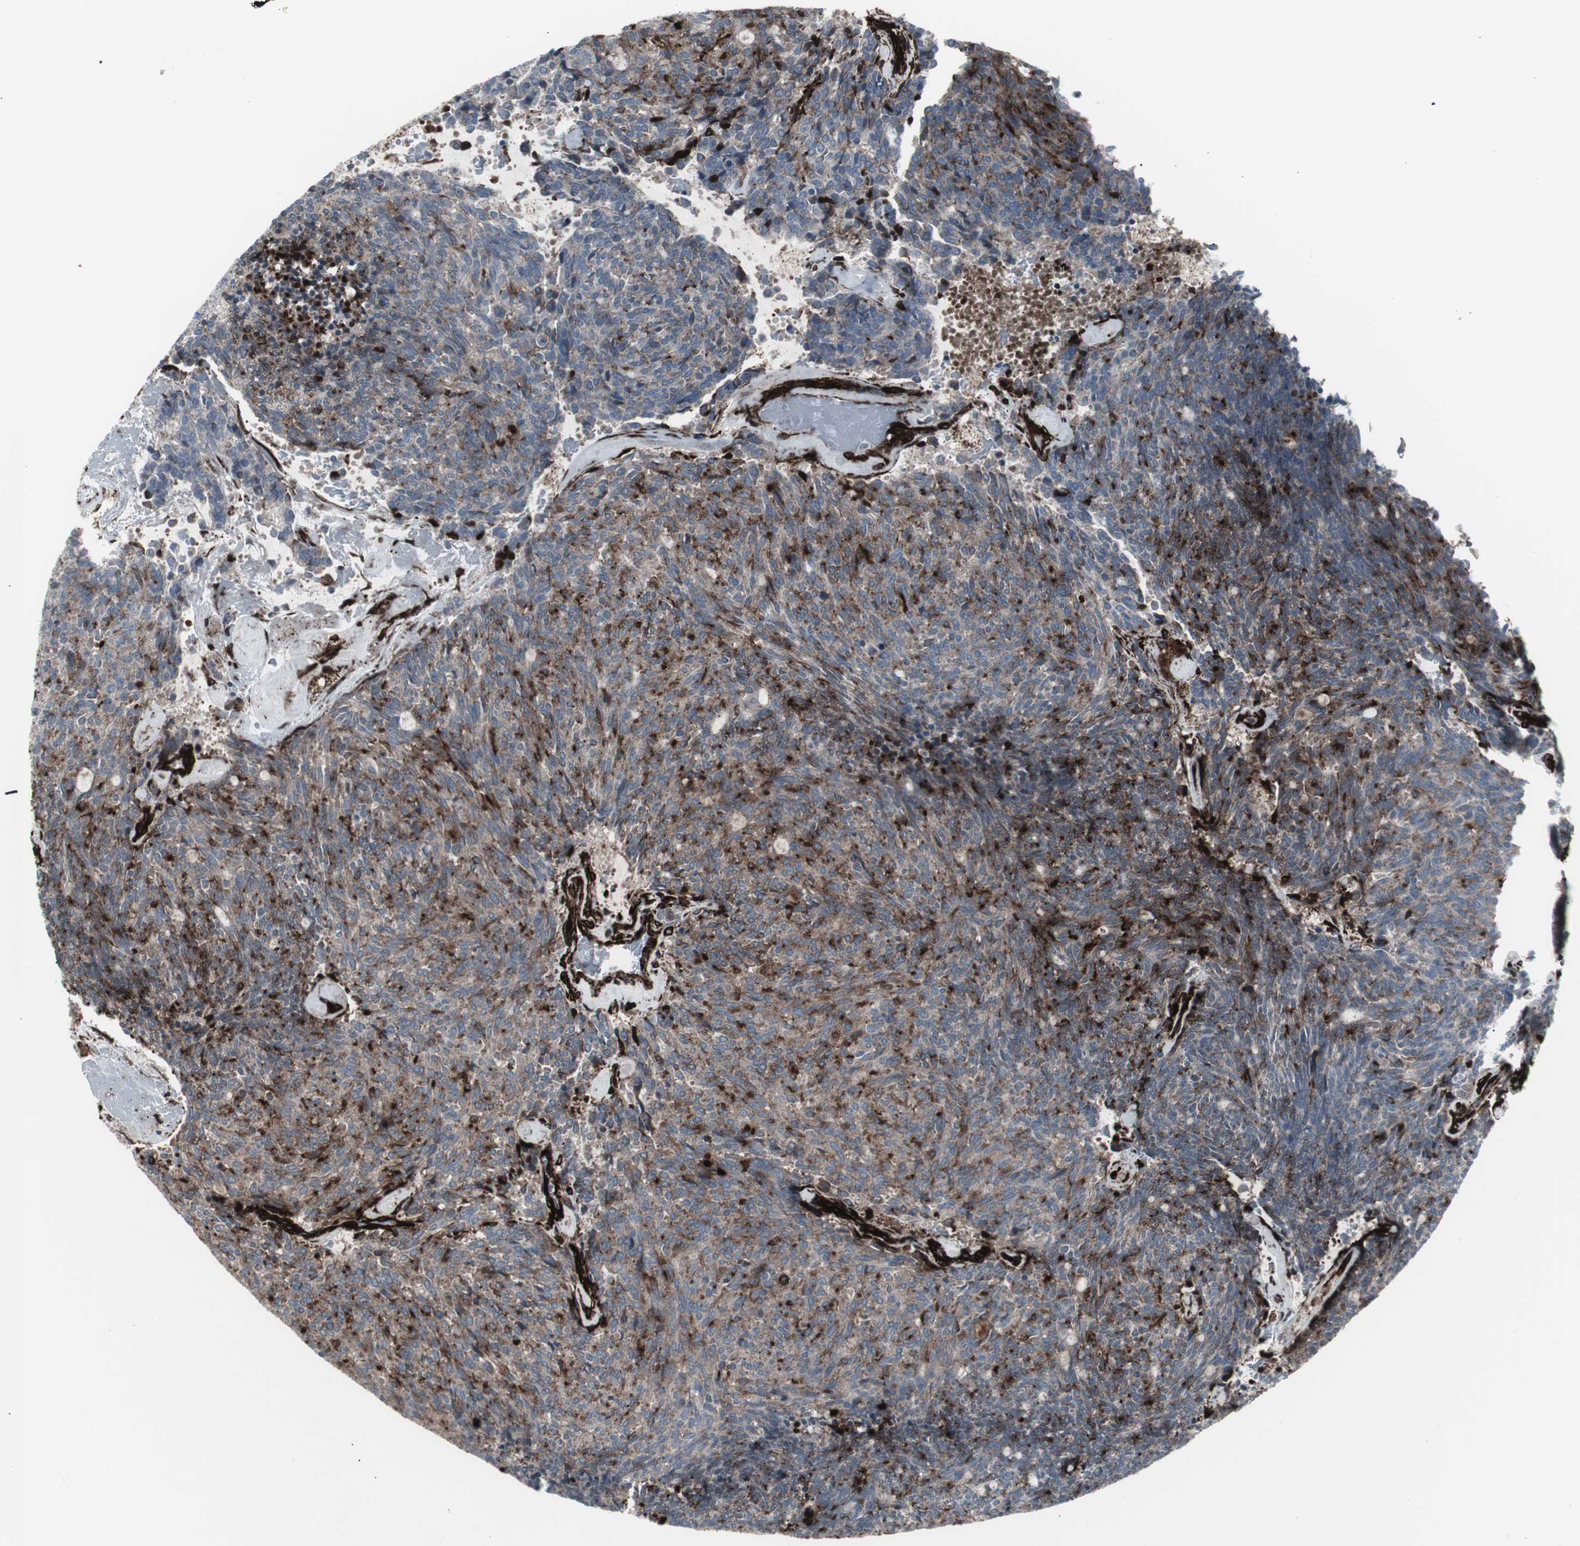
{"staining": {"intensity": "moderate", "quantity": "25%-75%", "location": "cytoplasmic/membranous"}, "tissue": "carcinoid", "cell_type": "Tumor cells", "image_type": "cancer", "snomed": [{"axis": "morphology", "description": "Carcinoid, malignant, NOS"}, {"axis": "topography", "description": "Pancreas"}], "caption": "Immunohistochemical staining of carcinoid exhibits medium levels of moderate cytoplasmic/membranous positivity in about 25%-75% of tumor cells.", "gene": "PDGFA", "patient": {"sex": "female", "age": 54}}